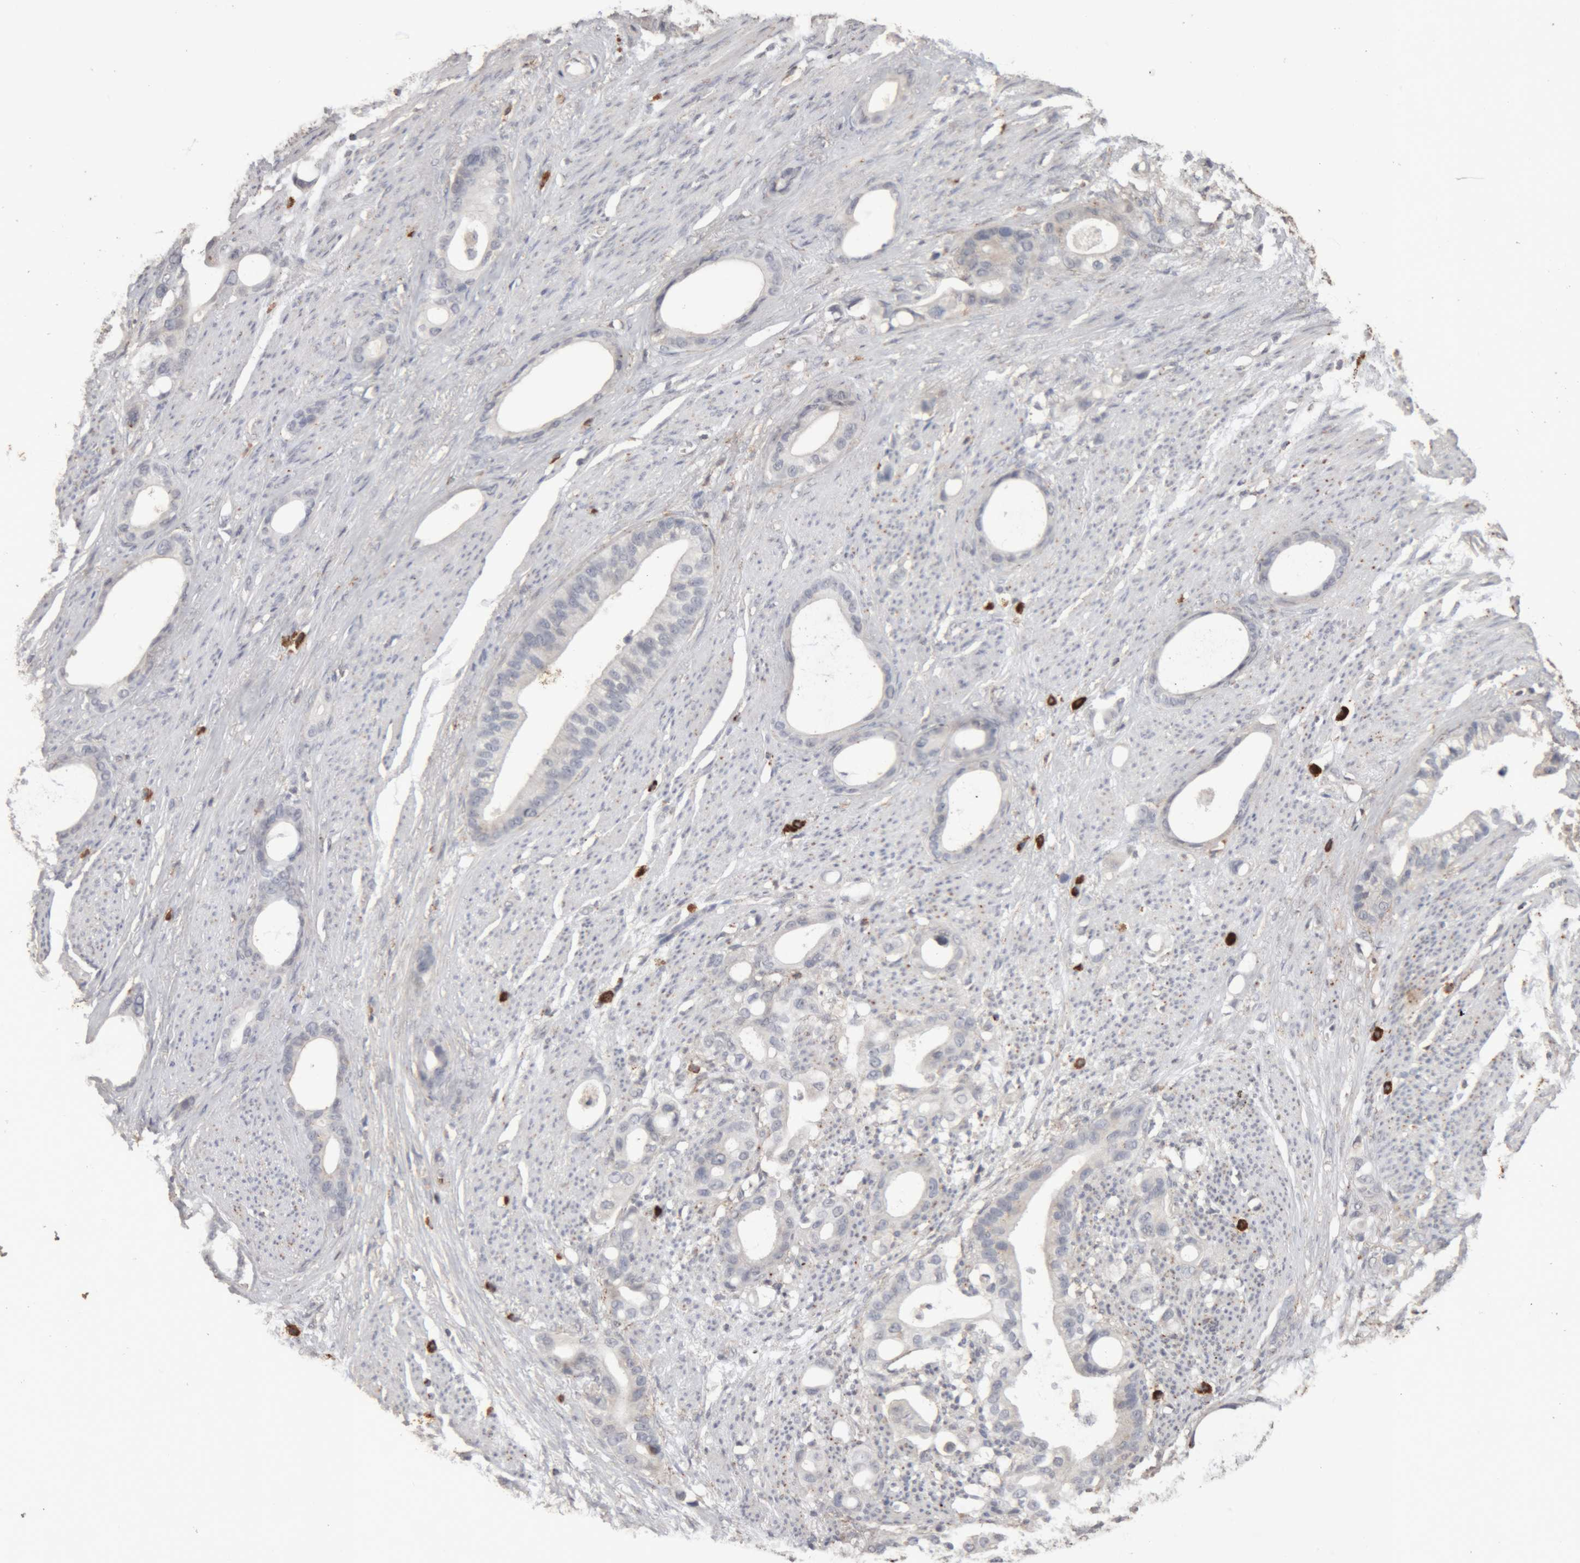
{"staining": {"intensity": "negative", "quantity": "none", "location": "none"}, "tissue": "stomach cancer", "cell_type": "Tumor cells", "image_type": "cancer", "snomed": [{"axis": "morphology", "description": "Adenocarcinoma, NOS"}, {"axis": "topography", "description": "Stomach"}], "caption": "There is no significant staining in tumor cells of stomach cancer.", "gene": "ARSA", "patient": {"sex": "female", "age": 75}}